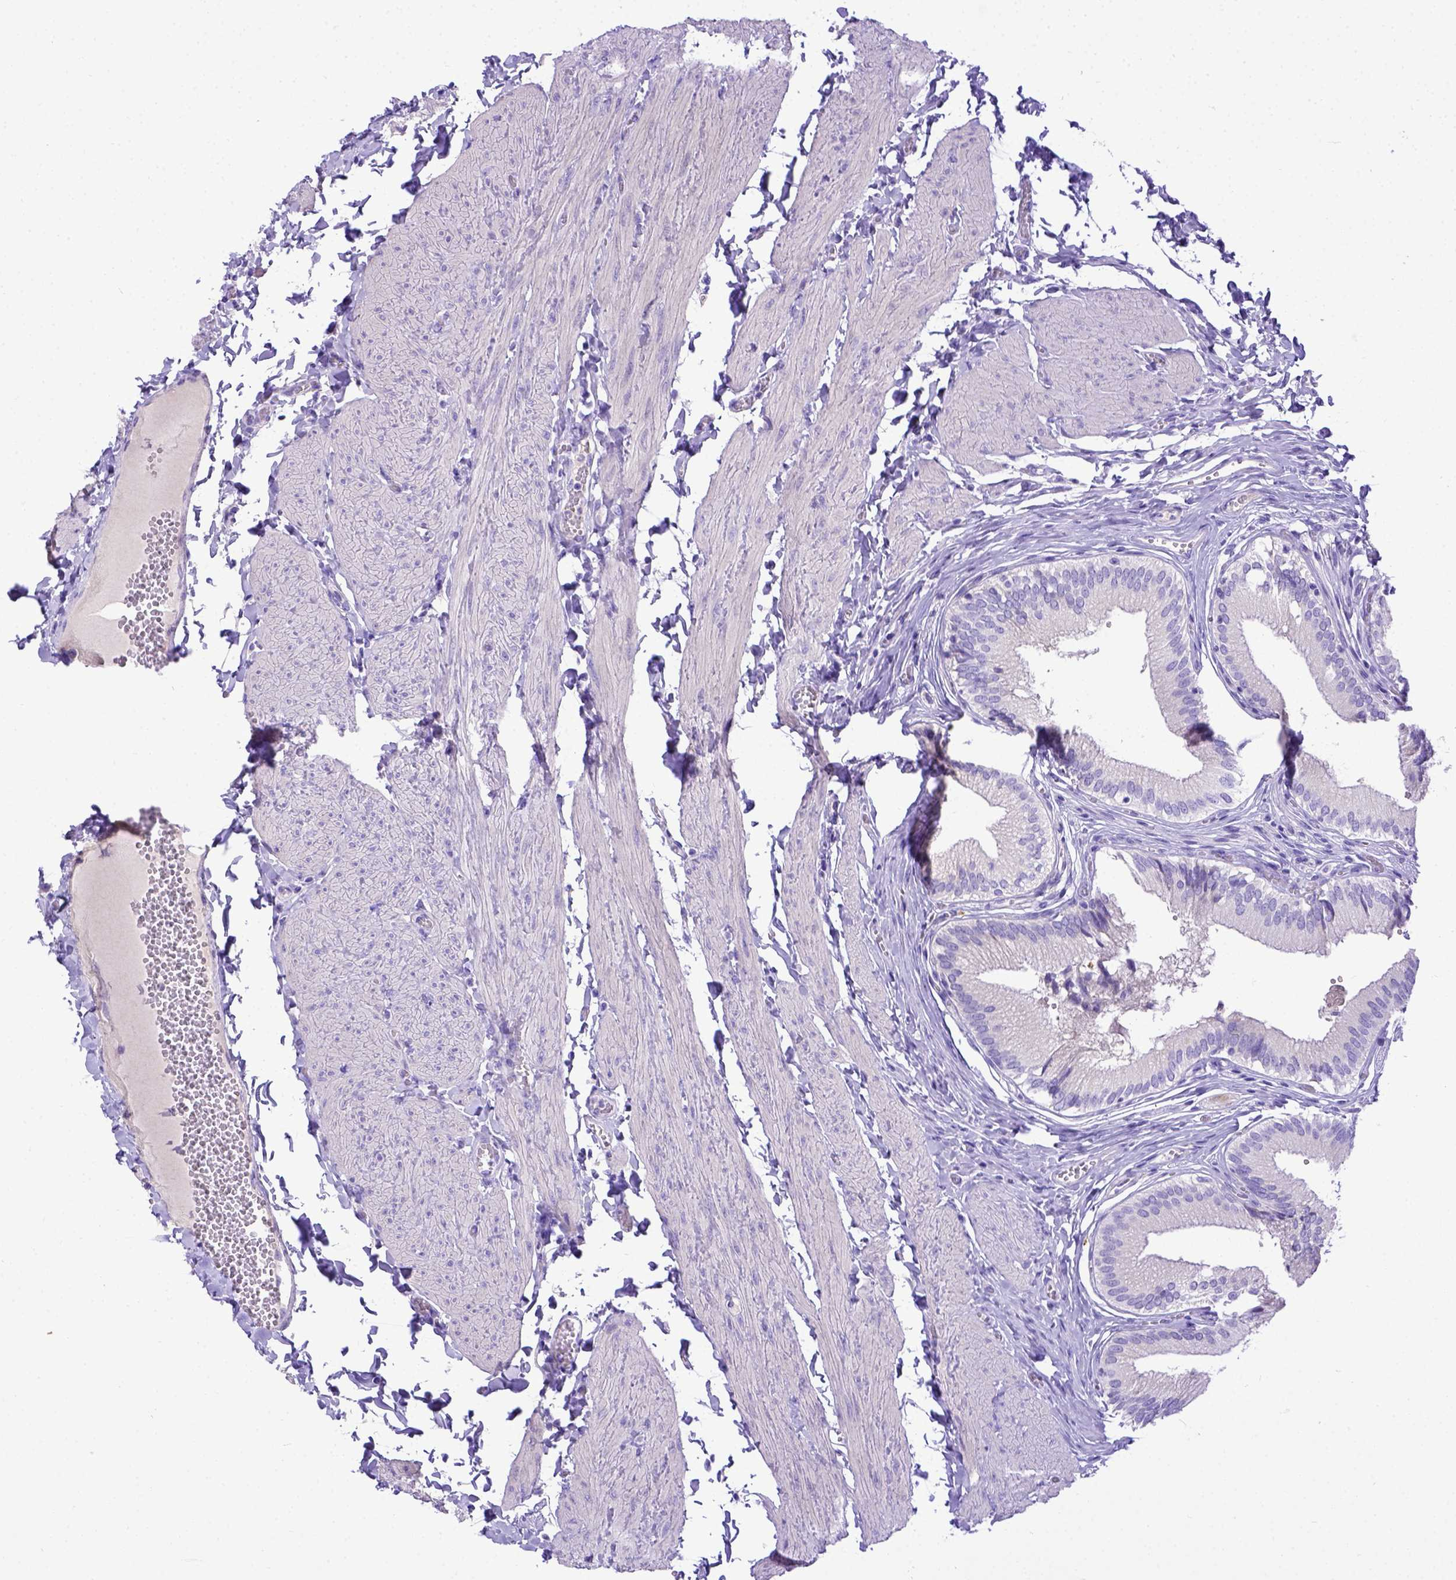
{"staining": {"intensity": "negative", "quantity": "none", "location": "none"}, "tissue": "gallbladder", "cell_type": "Glandular cells", "image_type": "normal", "snomed": [{"axis": "morphology", "description": "Normal tissue, NOS"}, {"axis": "topography", "description": "Gallbladder"}, {"axis": "topography", "description": "Peripheral nerve tissue"}], "caption": "A high-resolution image shows IHC staining of unremarkable gallbladder, which reveals no significant expression in glandular cells. (DAB IHC with hematoxylin counter stain).", "gene": "CFAP300", "patient": {"sex": "male", "age": 17}}